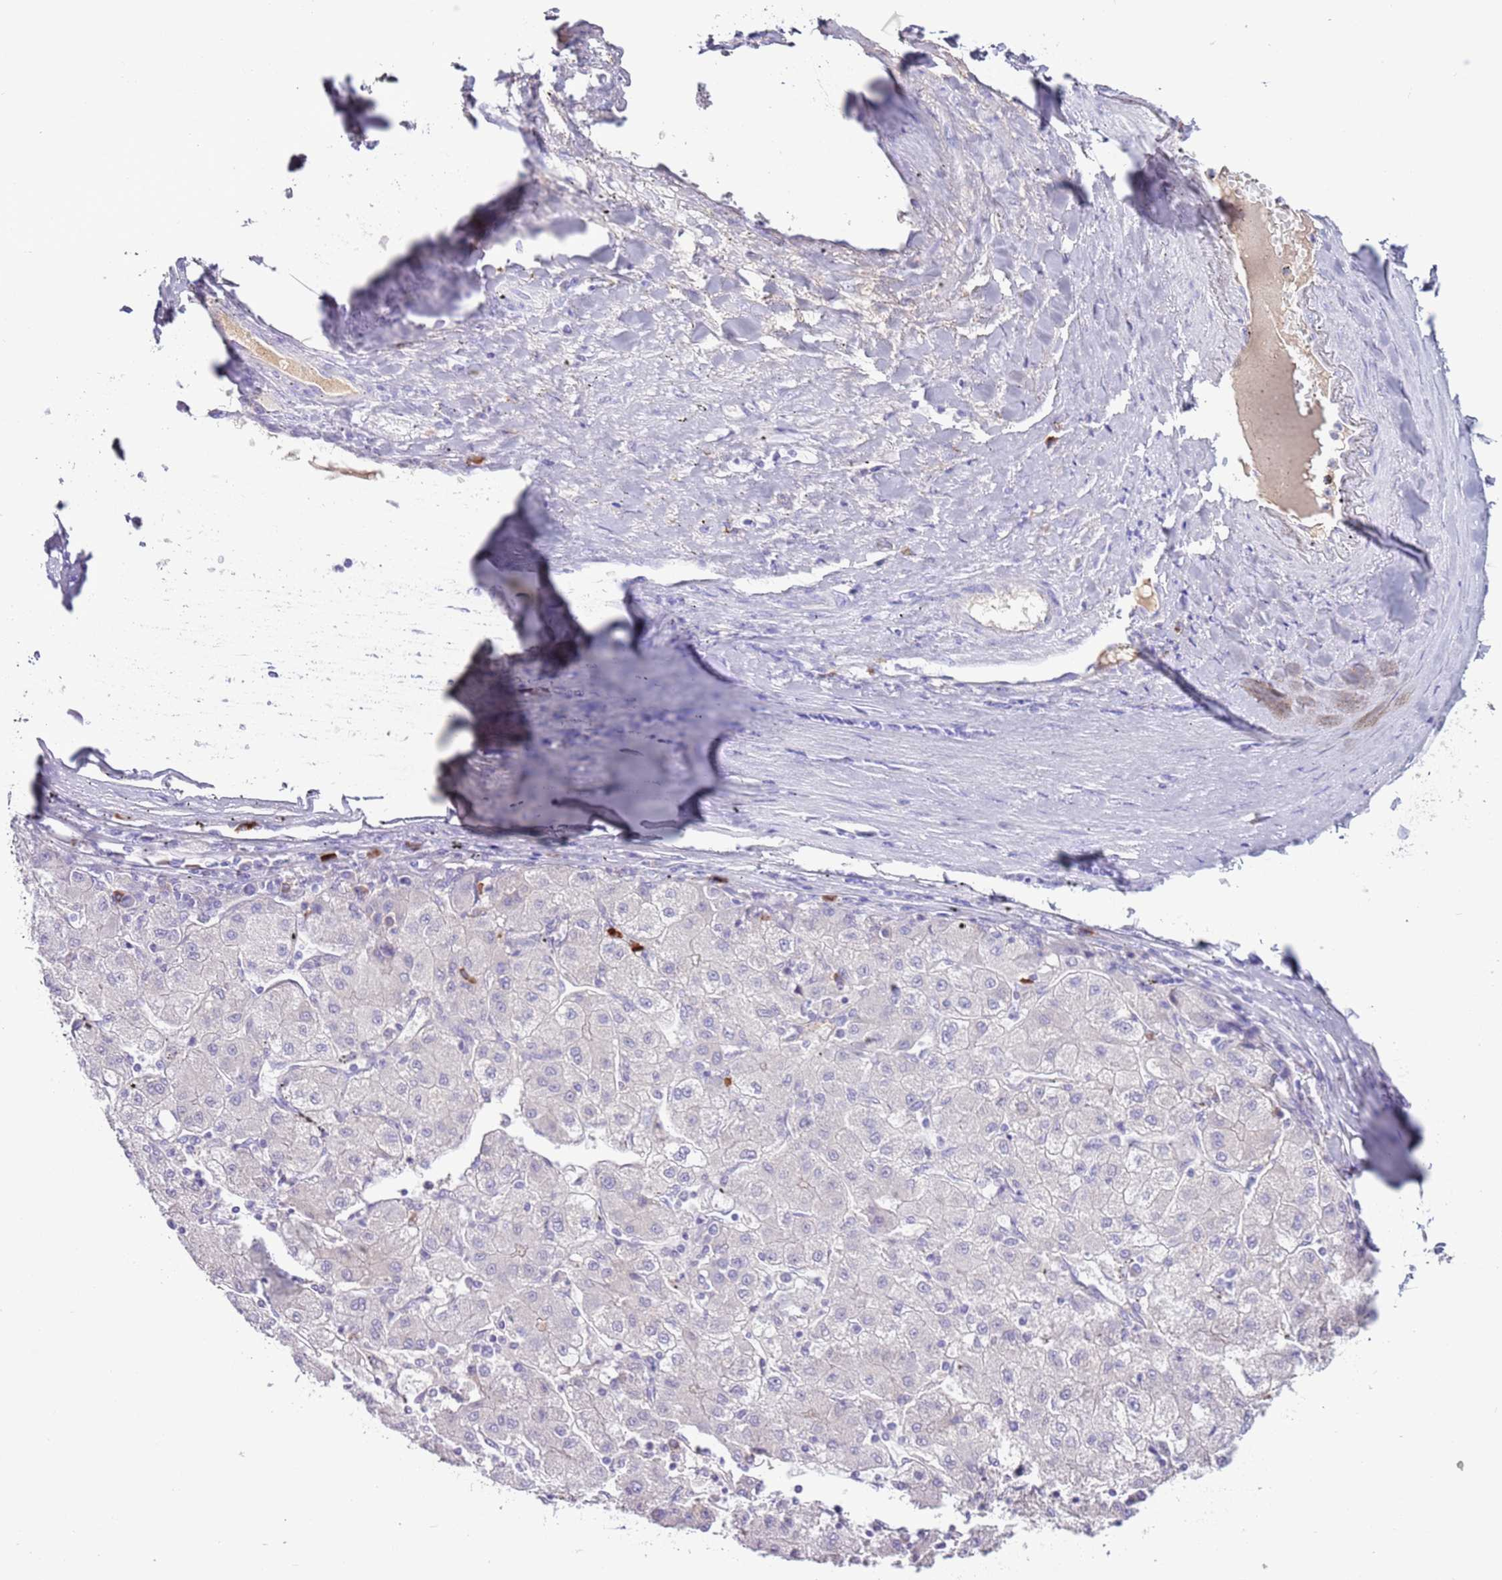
{"staining": {"intensity": "negative", "quantity": "none", "location": "none"}, "tissue": "liver cancer", "cell_type": "Tumor cells", "image_type": "cancer", "snomed": [{"axis": "morphology", "description": "Carcinoma, Hepatocellular, NOS"}, {"axis": "topography", "description": "Liver"}], "caption": "This is a histopathology image of immunohistochemistry staining of liver cancer, which shows no staining in tumor cells.", "gene": "IGKV3D-11", "patient": {"sex": "male", "age": 72}}